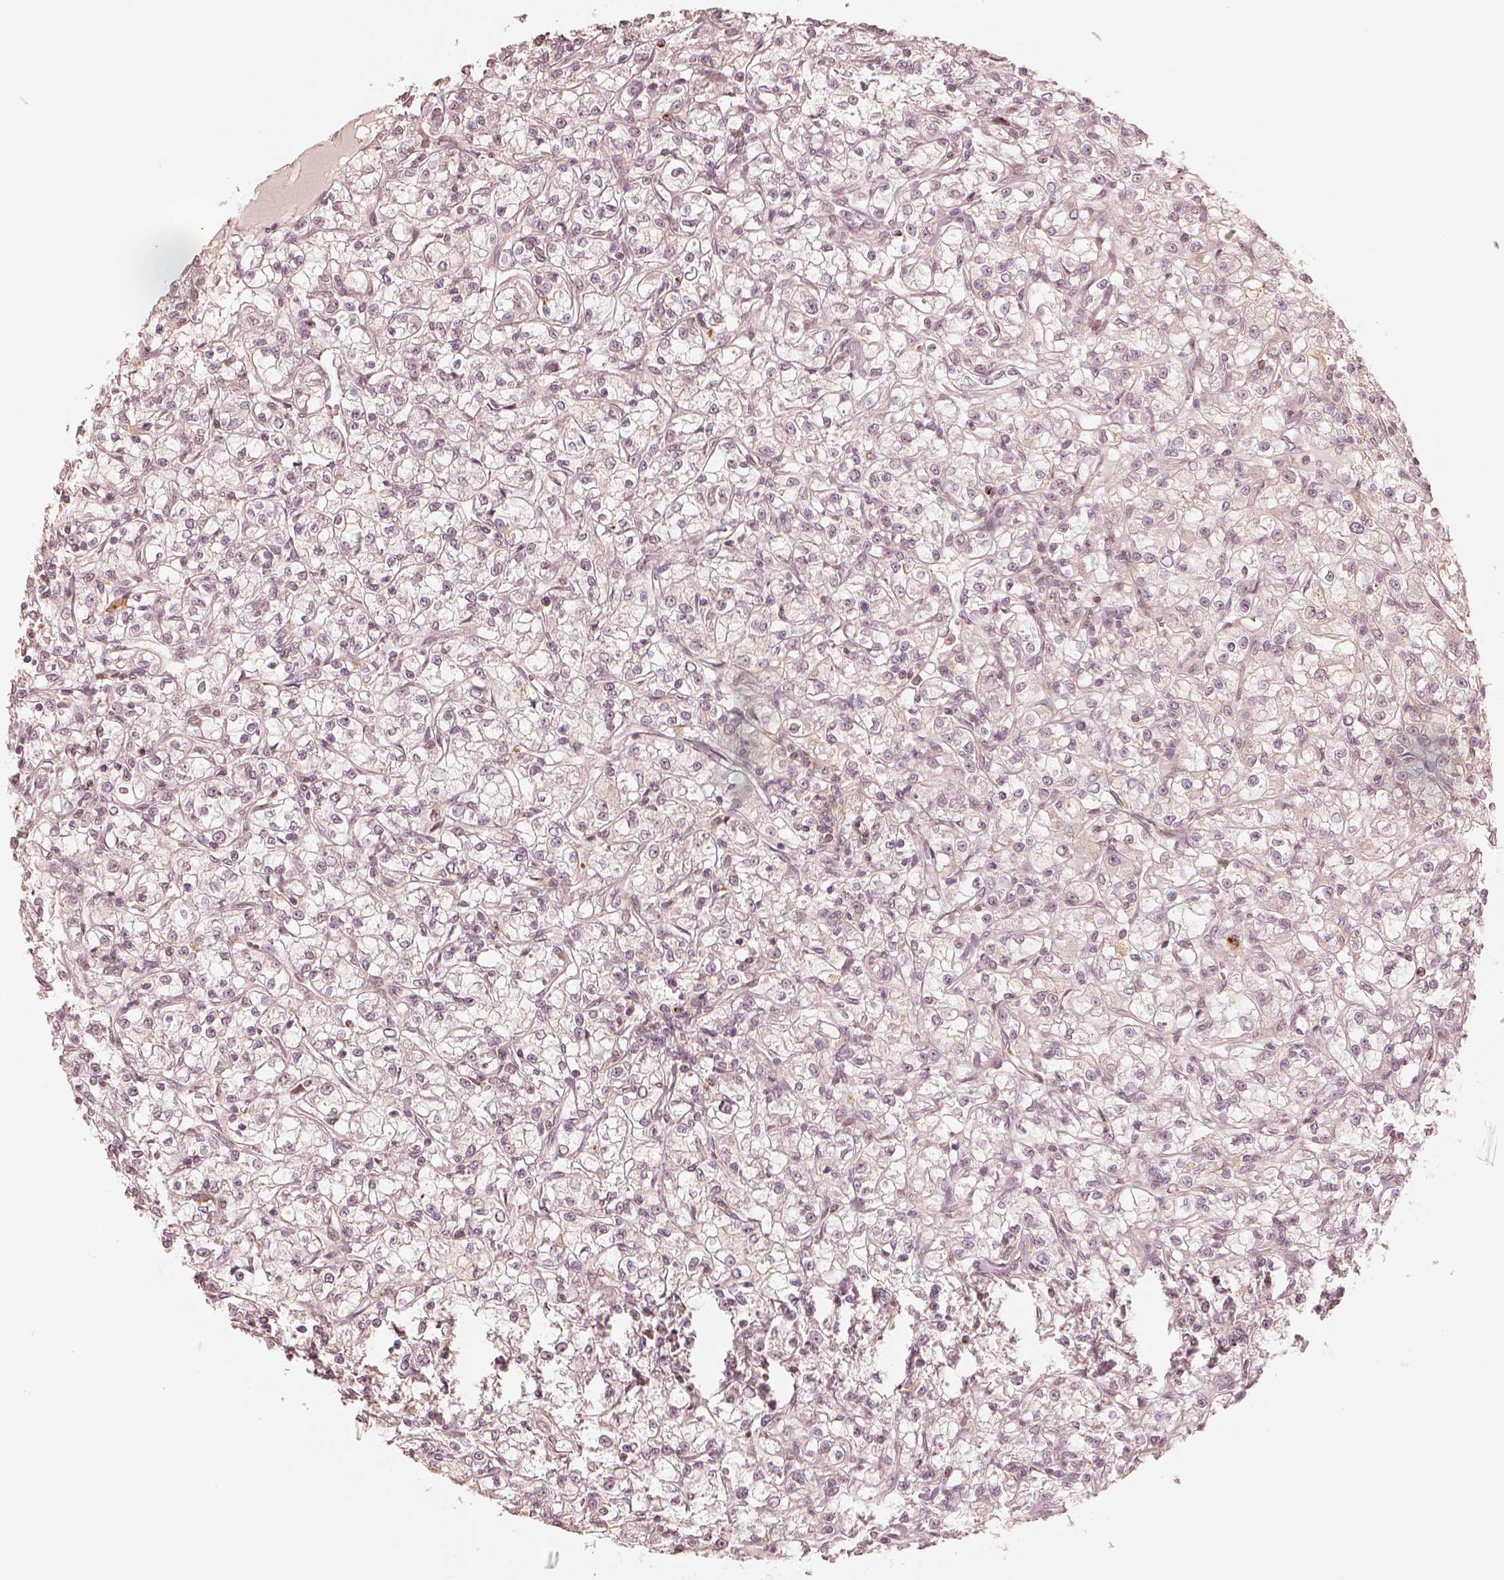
{"staining": {"intensity": "negative", "quantity": "none", "location": "none"}, "tissue": "renal cancer", "cell_type": "Tumor cells", "image_type": "cancer", "snomed": [{"axis": "morphology", "description": "Adenocarcinoma, NOS"}, {"axis": "topography", "description": "Kidney"}], "caption": "Adenocarcinoma (renal) was stained to show a protein in brown. There is no significant staining in tumor cells. The staining was performed using DAB (3,3'-diaminobenzidine) to visualize the protein expression in brown, while the nuclei were stained in blue with hematoxylin (Magnification: 20x).", "gene": "GORASP2", "patient": {"sex": "female", "age": 59}}